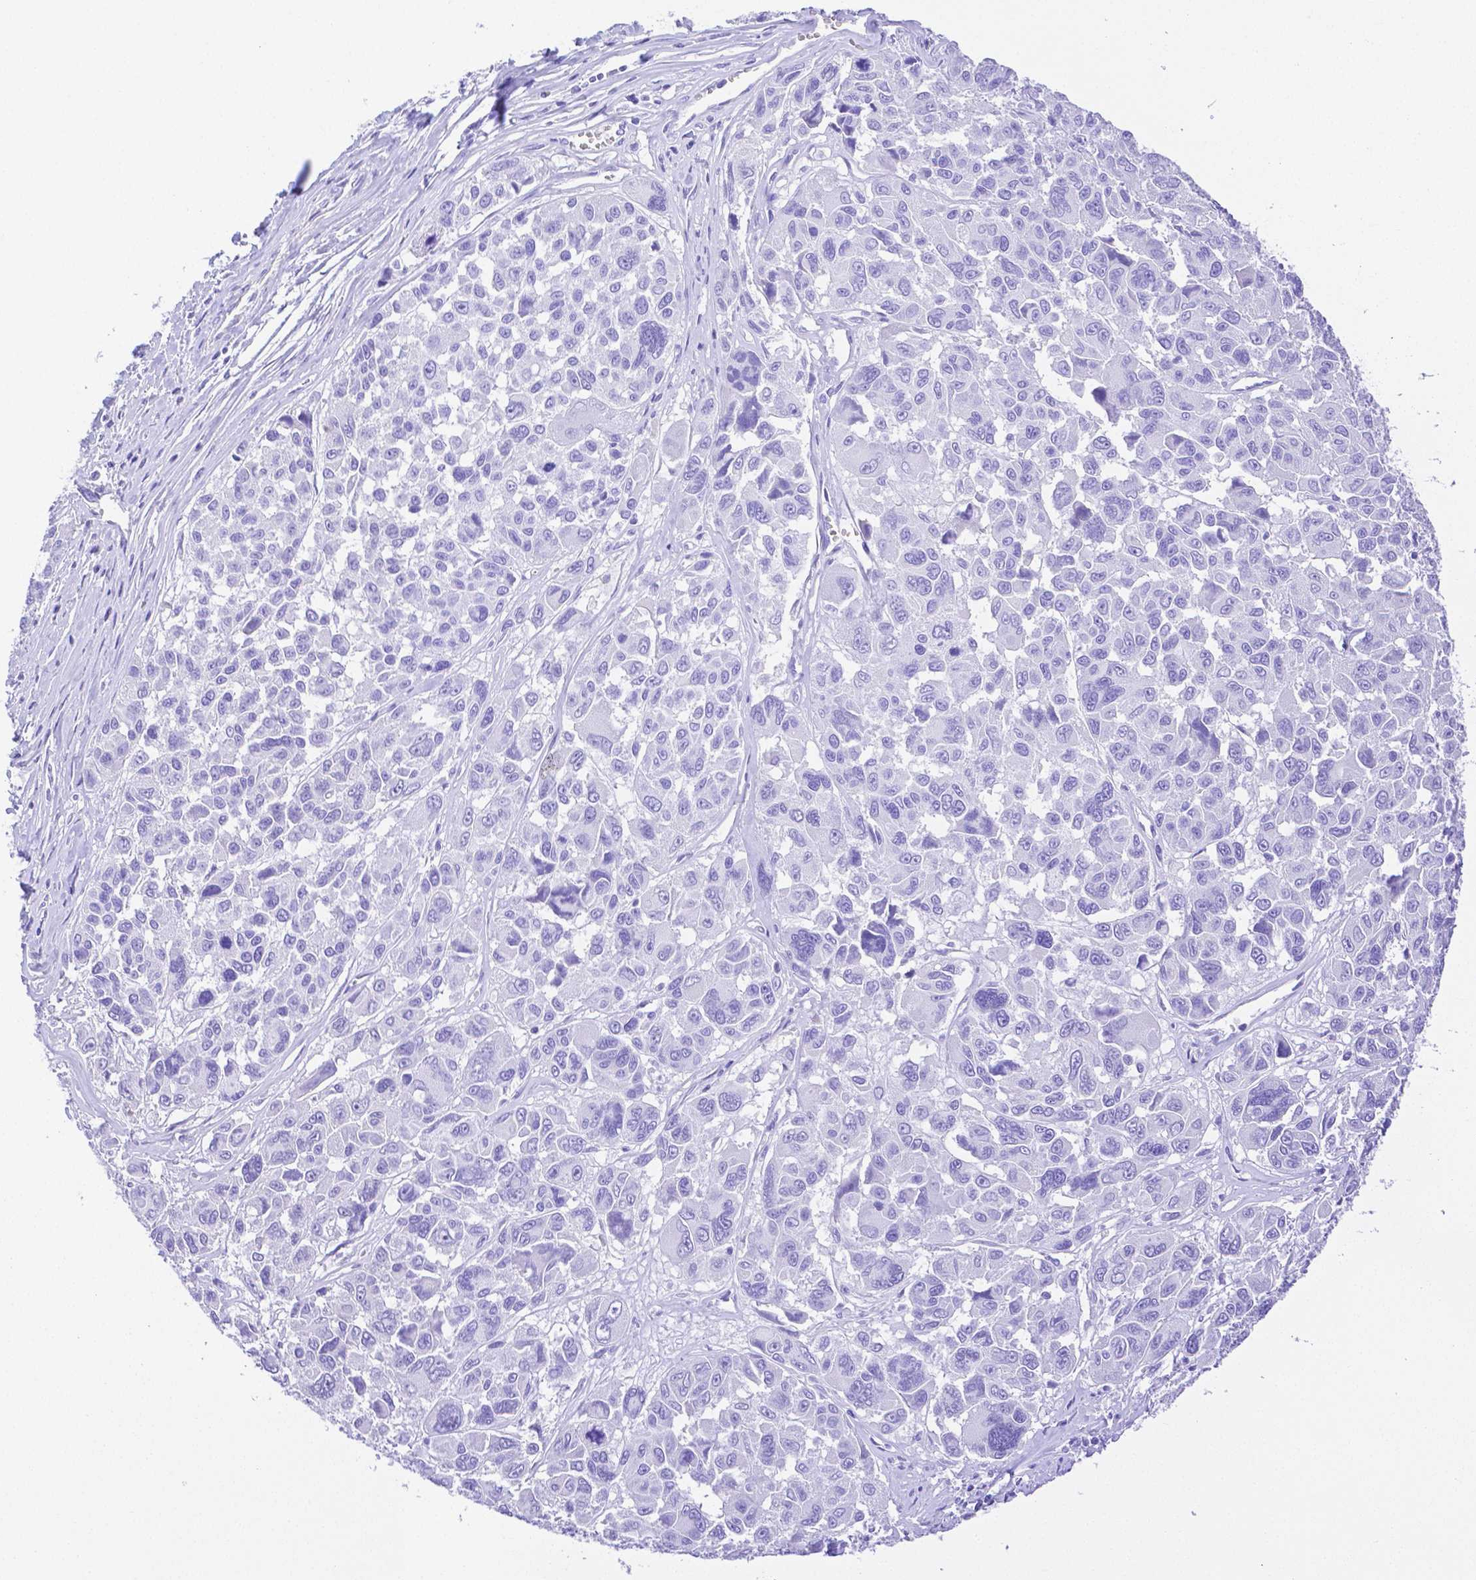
{"staining": {"intensity": "negative", "quantity": "none", "location": "none"}, "tissue": "melanoma", "cell_type": "Tumor cells", "image_type": "cancer", "snomed": [{"axis": "morphology", "description": "Malignant melanoma, NOS"}, {"axis": "topography", "description": "Skin"}], "caption": "Tumor cells are negative for protein expression in human melanoma.", "gene": "SMR3A", "patient": {"sex": "female", "age": 66}}